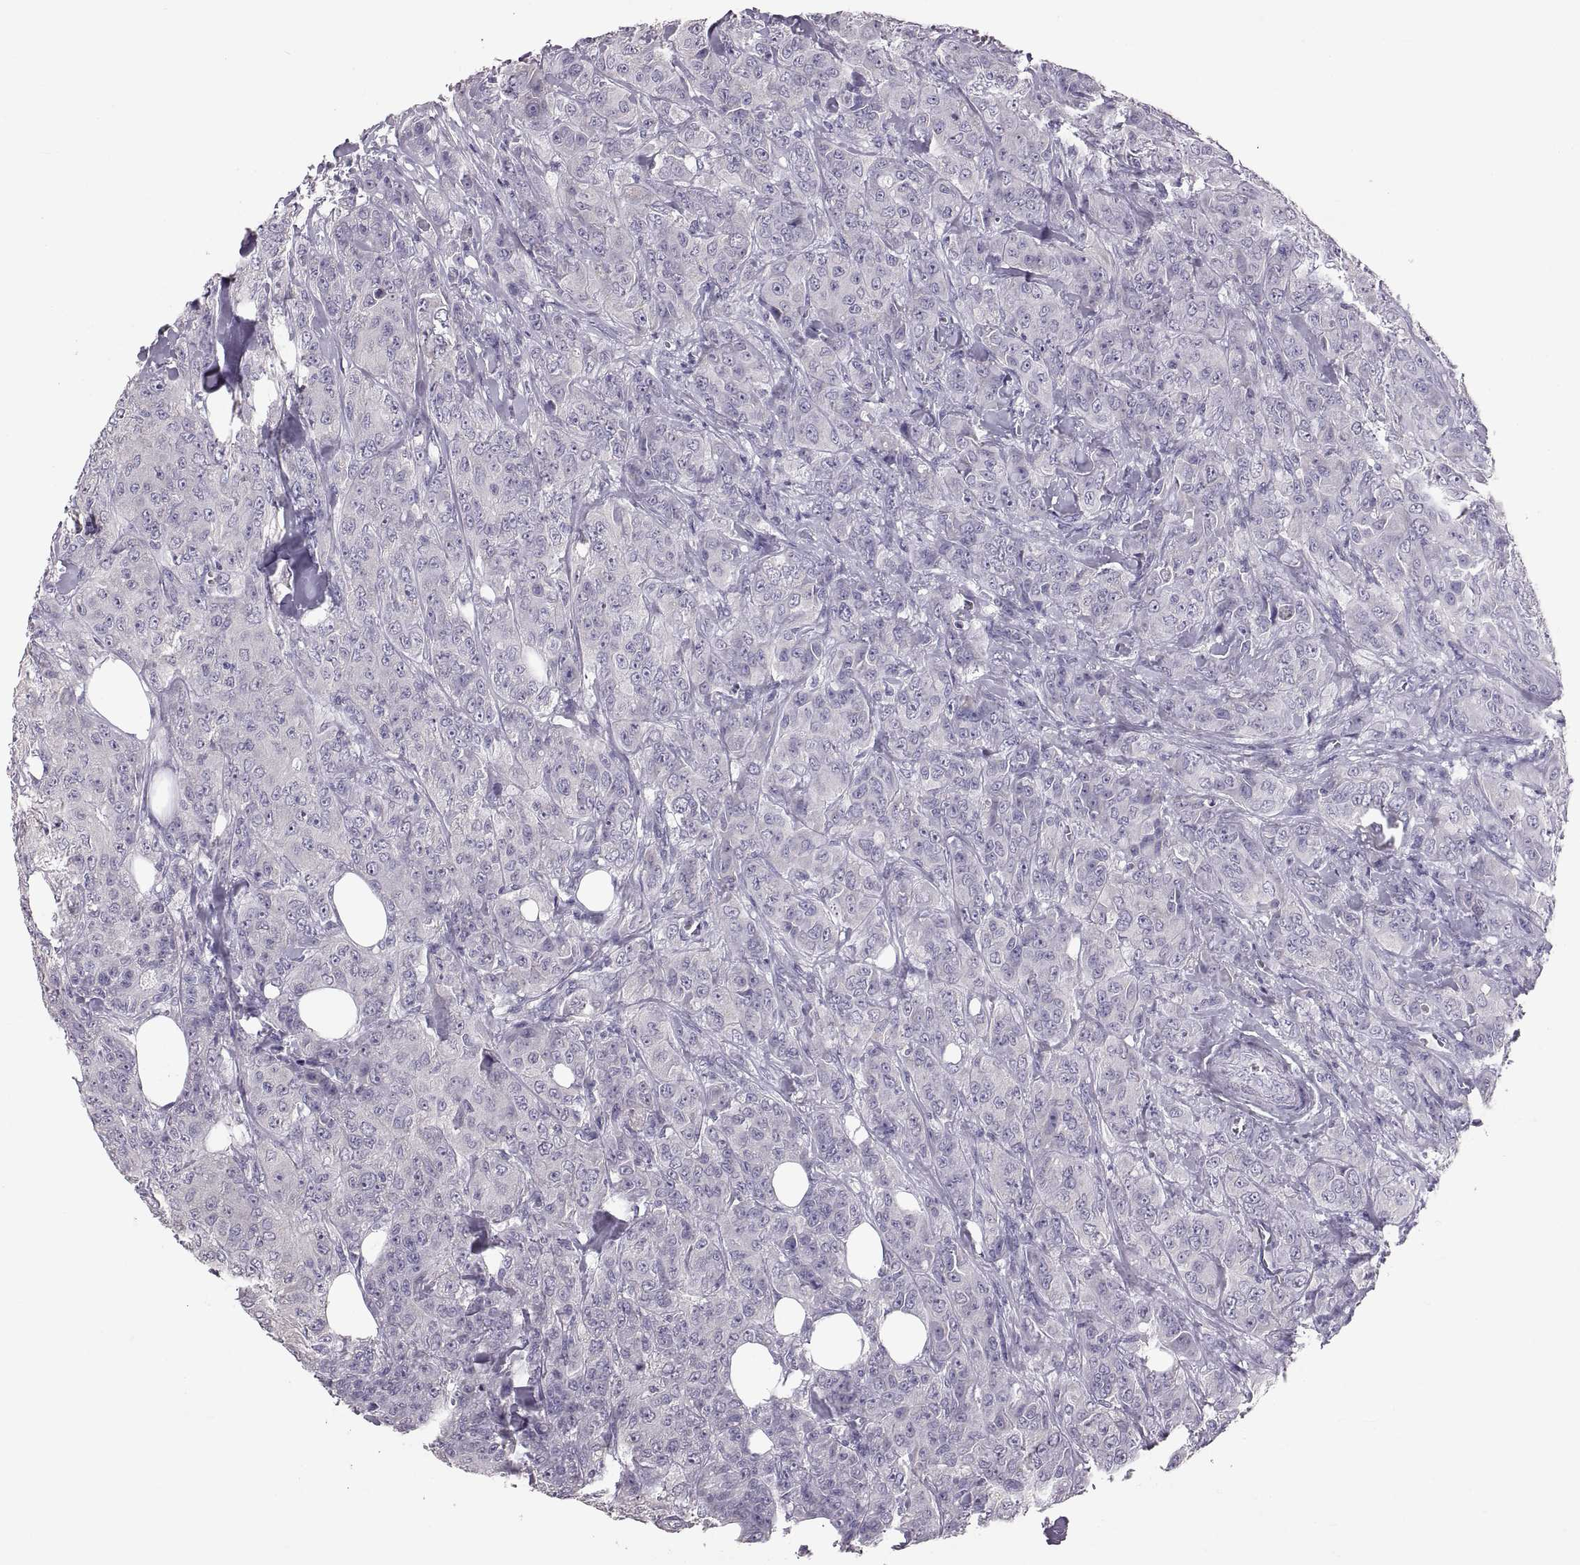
{"staining": {"intensity": "negative", "quantity": "none", "location": "none"}, "tissue": "breast cancer", "cell_type": "Tumor cells", "image_type": "cancer", "snomed": [{"axis": "morphology", "description": "Duct carcinoma"}, {"axis": "topography", "description": "Breast"}], "caption": "IHC histopathology image of neoplastic tissue: breast intraductal carcinoma stained with DAB (3,3'-diaminobenzidine) shows no significant protein staining in tumor cells.", "gene": "WBP2NL", "patient": {"sex": "female", "age": 43}}